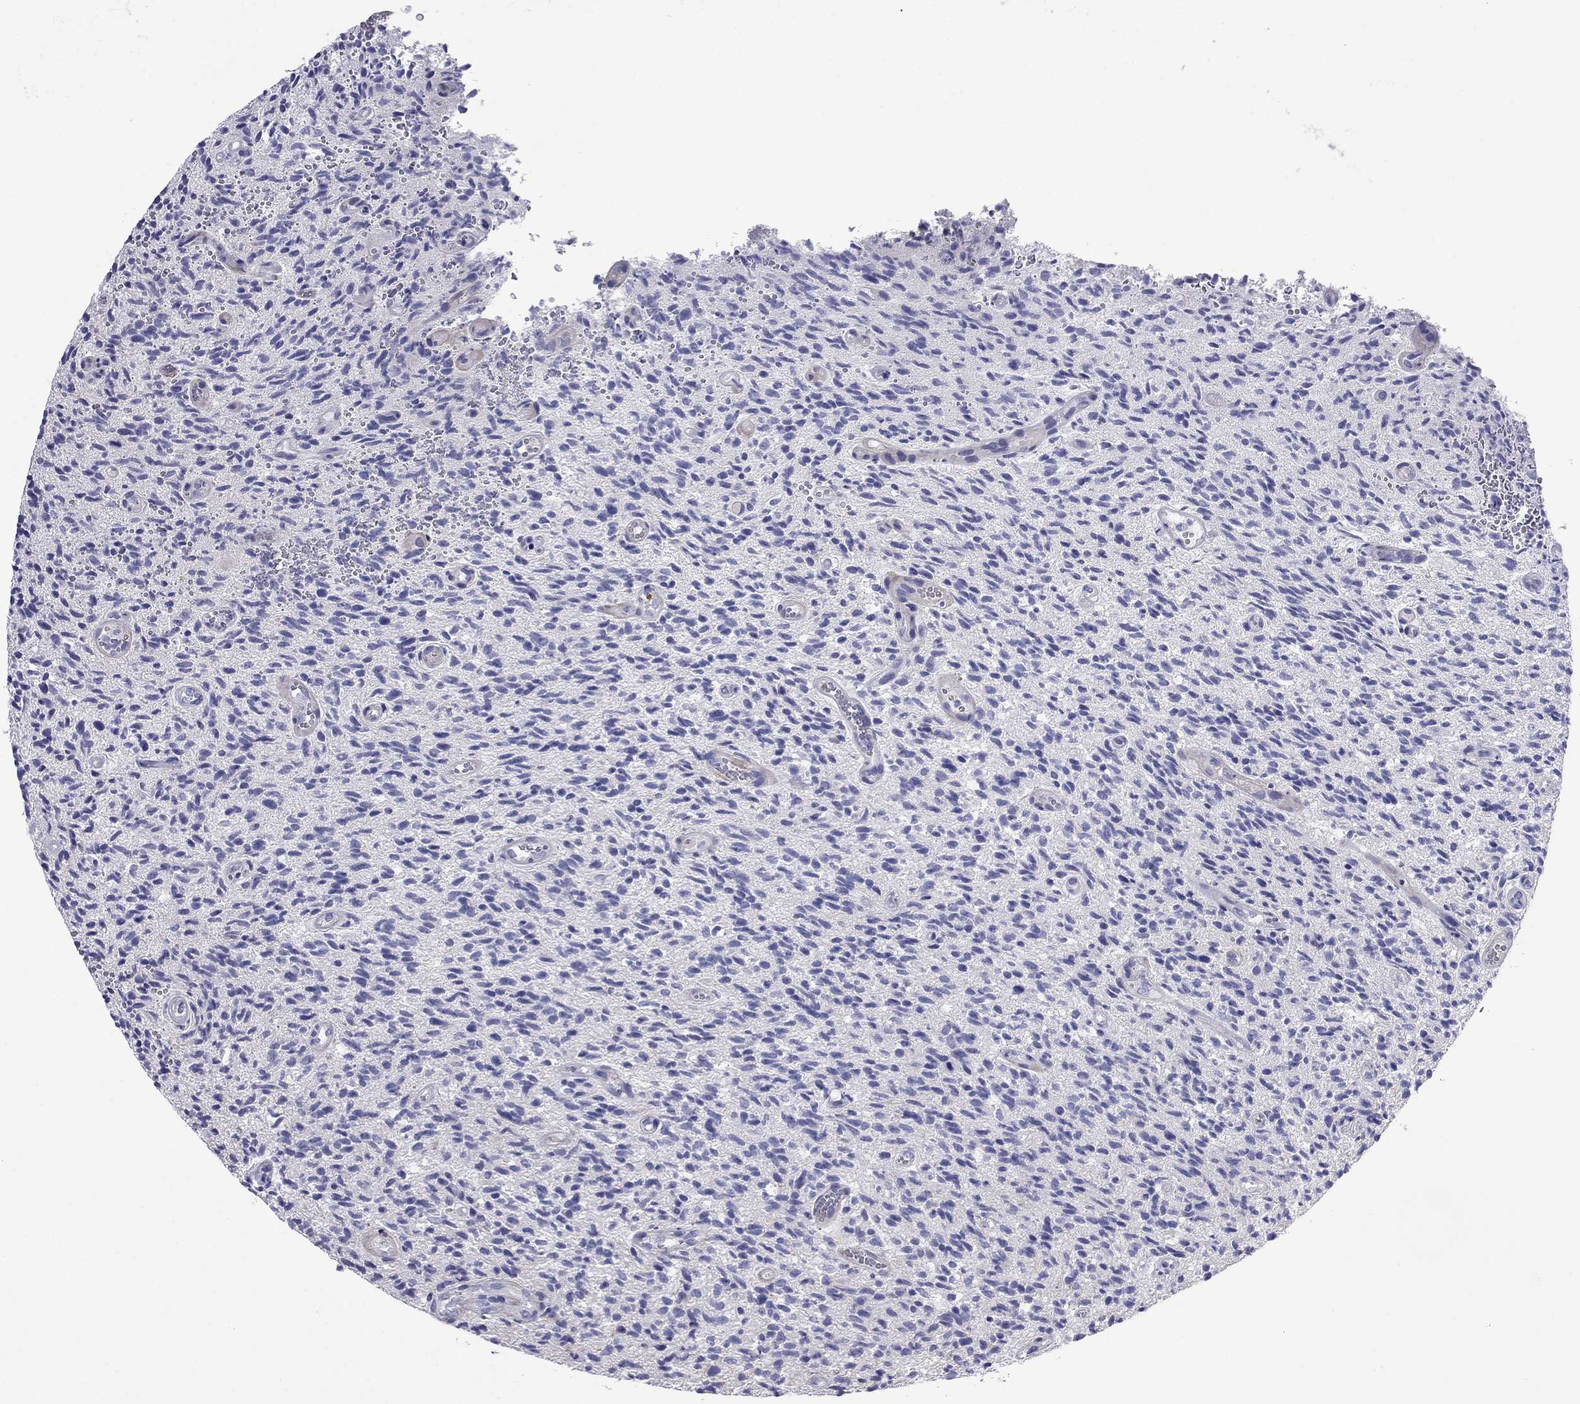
{"staining": {"intensity": "negative", "quantity": "none", "location": "none"}, "tissue": "glioma", "cell_type": "Tumor cells", "image_type": "cancer", "snomed": [{"axis": "morphology", "description": "Glioma, malignant, High grade"}, {"axis": "topography", "description": "Brain"}], "caption": "Tumor cells show no significant protein positivity in glioma.", "gene": "CMYA5", "patient": {"sex": "male", "age": 64}}